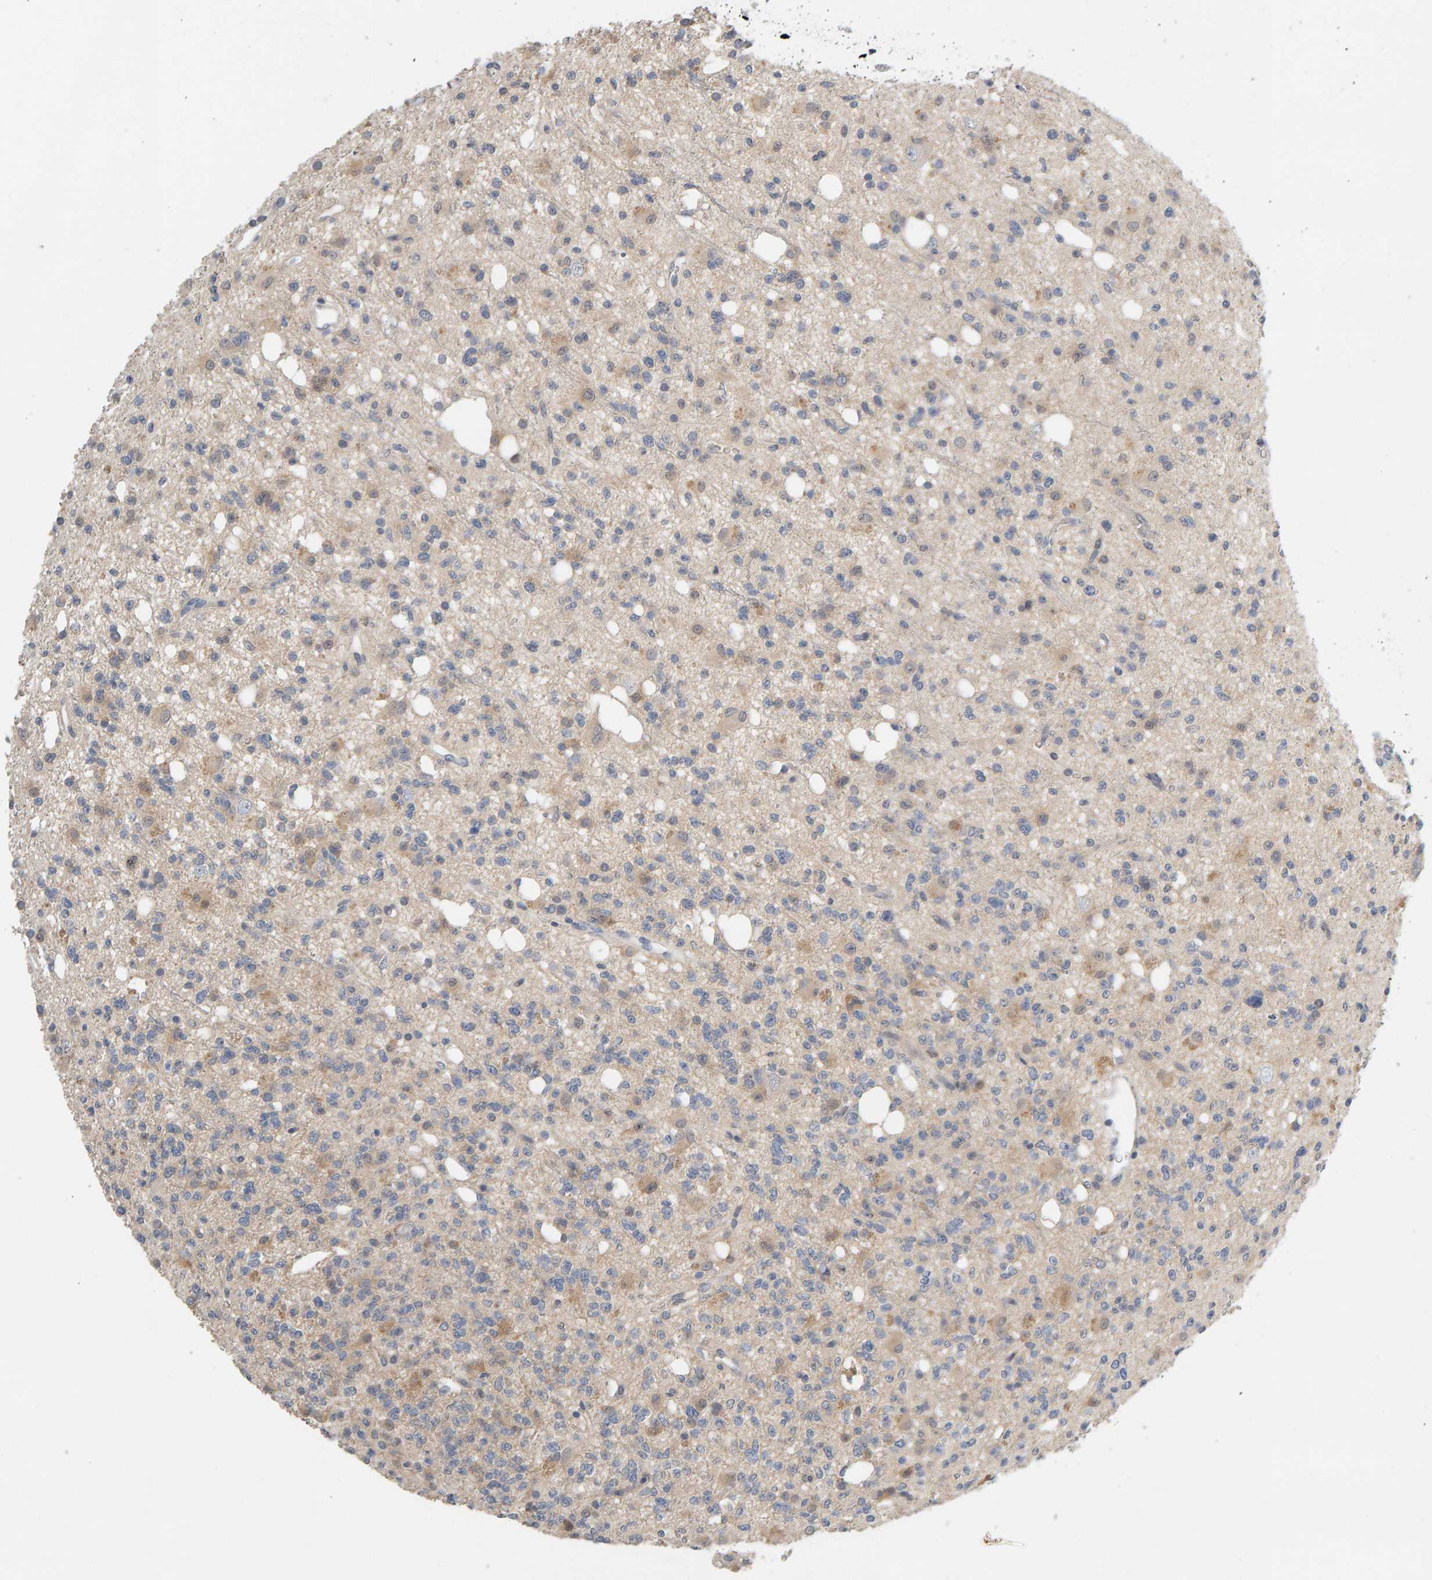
{"staining": {"intensity": "weak", "quantity": "<25%", "location": "cytoplasmic/membranous"}, "tissue": "glioma", "cell_type": "Tumor cells", "image_type": "cancer", "snomed": [{"axis": "morphology", "description": "Glioma, malignant, High grade"}, {"axis": "topography", "description": "Brain"}], "caption": "This micrograph is of malignant glioma (high-grade) stained with immunohistochemistry to label a protein in brown with the nuclei are counter-stained blue. There is no positivity in tumor cells.", "gene": "GFUS", "patient": {"sex": "female", "age": 62}}